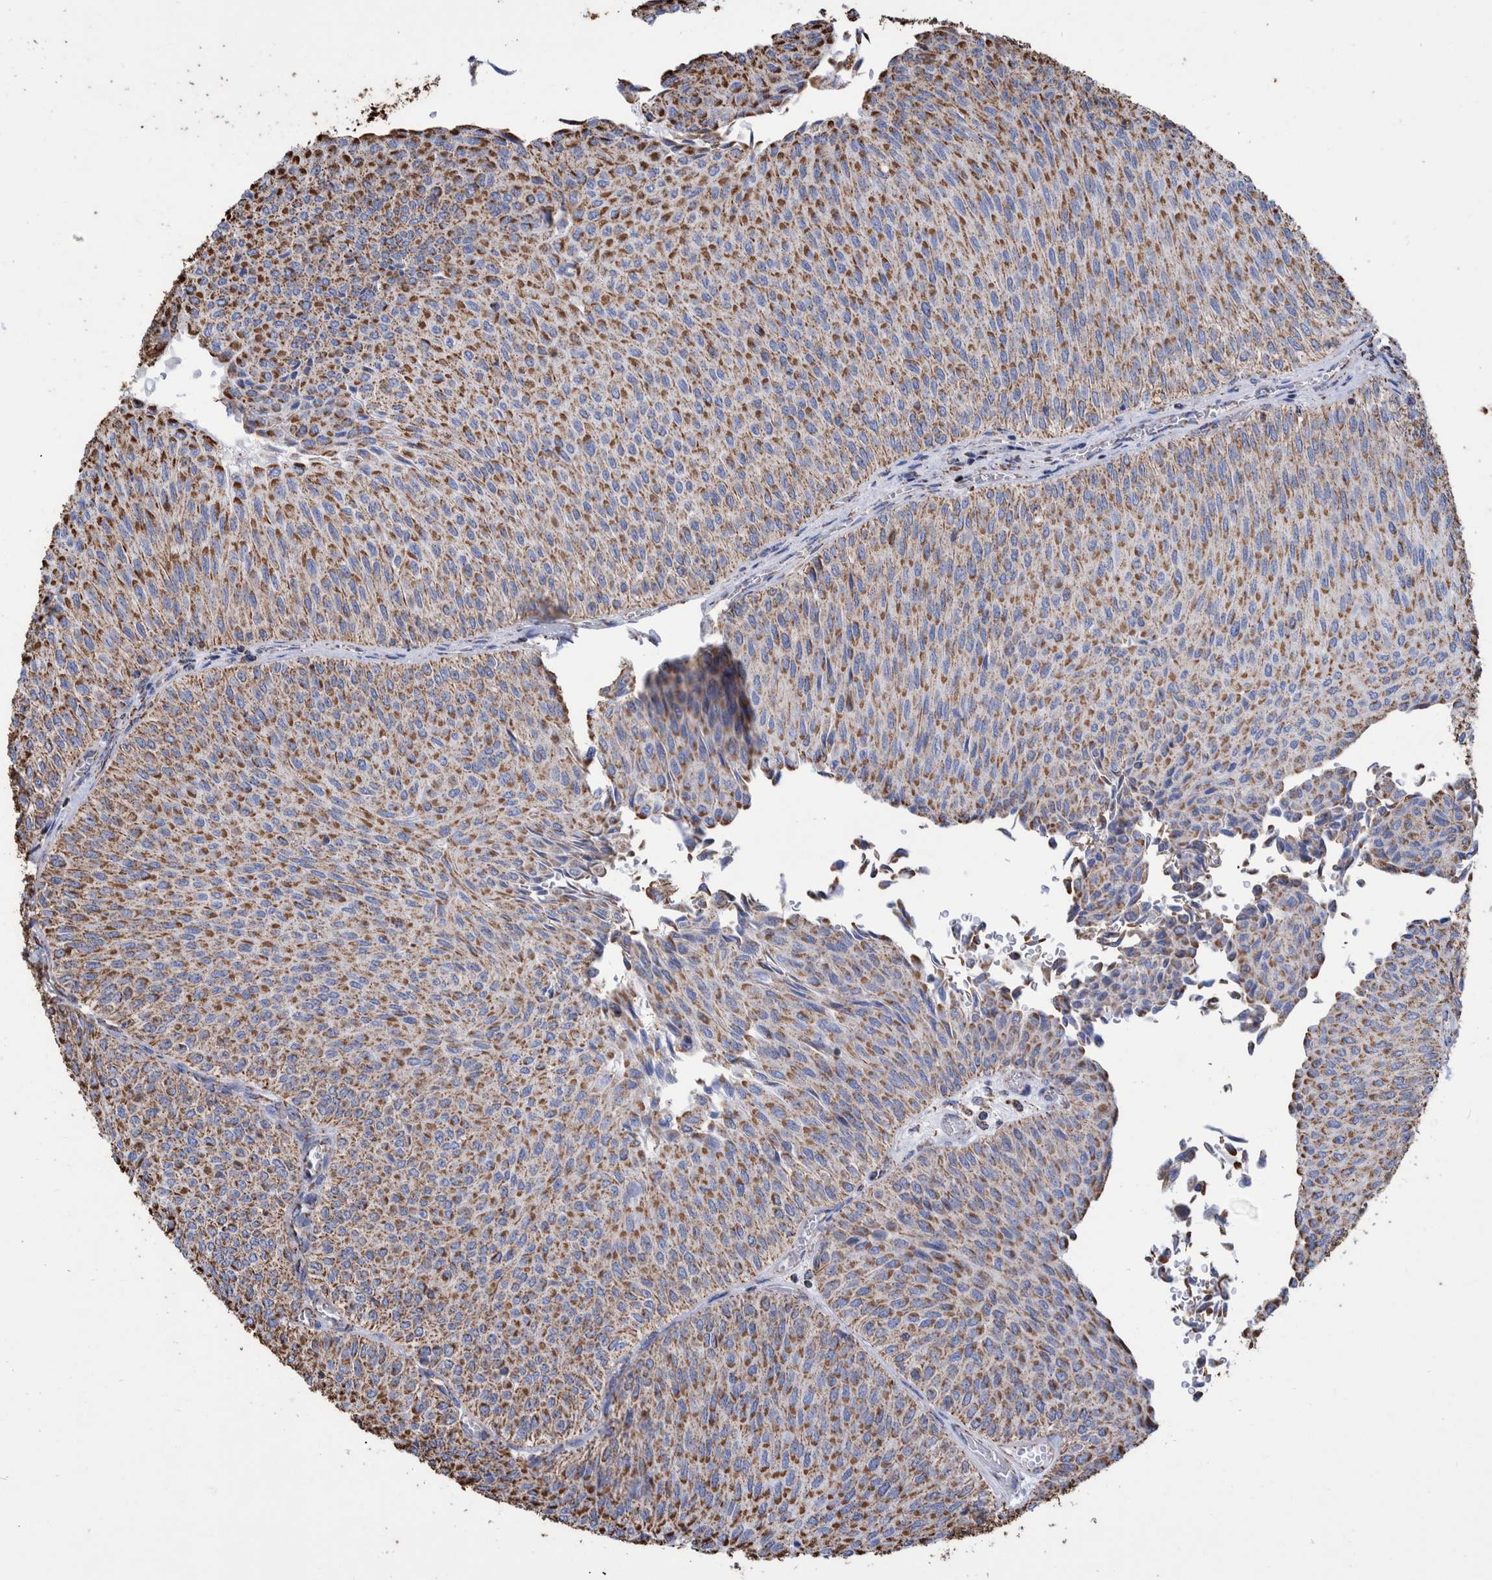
{"staining": {"intensity": "moderate", "quantity": ">75%", "location": "cytoplasmic/membranous"}, "tissue": "urothelial cancer", "cell_type": "Tumor cells", "image_type": "cancer", "snomed": [{"axis": "morphology", "description": "Urothelial carcinoma, Low grade"}, {"axis": "topography", "description": "Urinary bladder"}], "caption": "An immunohistochemistry image of neoplastic tissue is shown. Protein staining in brown shows moderate cytoplasmic/membranous positivity in urothelial carcinoma (low-grade) within tumor cells. (DAB (3,3'-diaminobenzidine) = brown stain, brightfield microscopy at high magnification).", "gene": "VPS26C", "patient": {"sex": "male", "age": 78}}